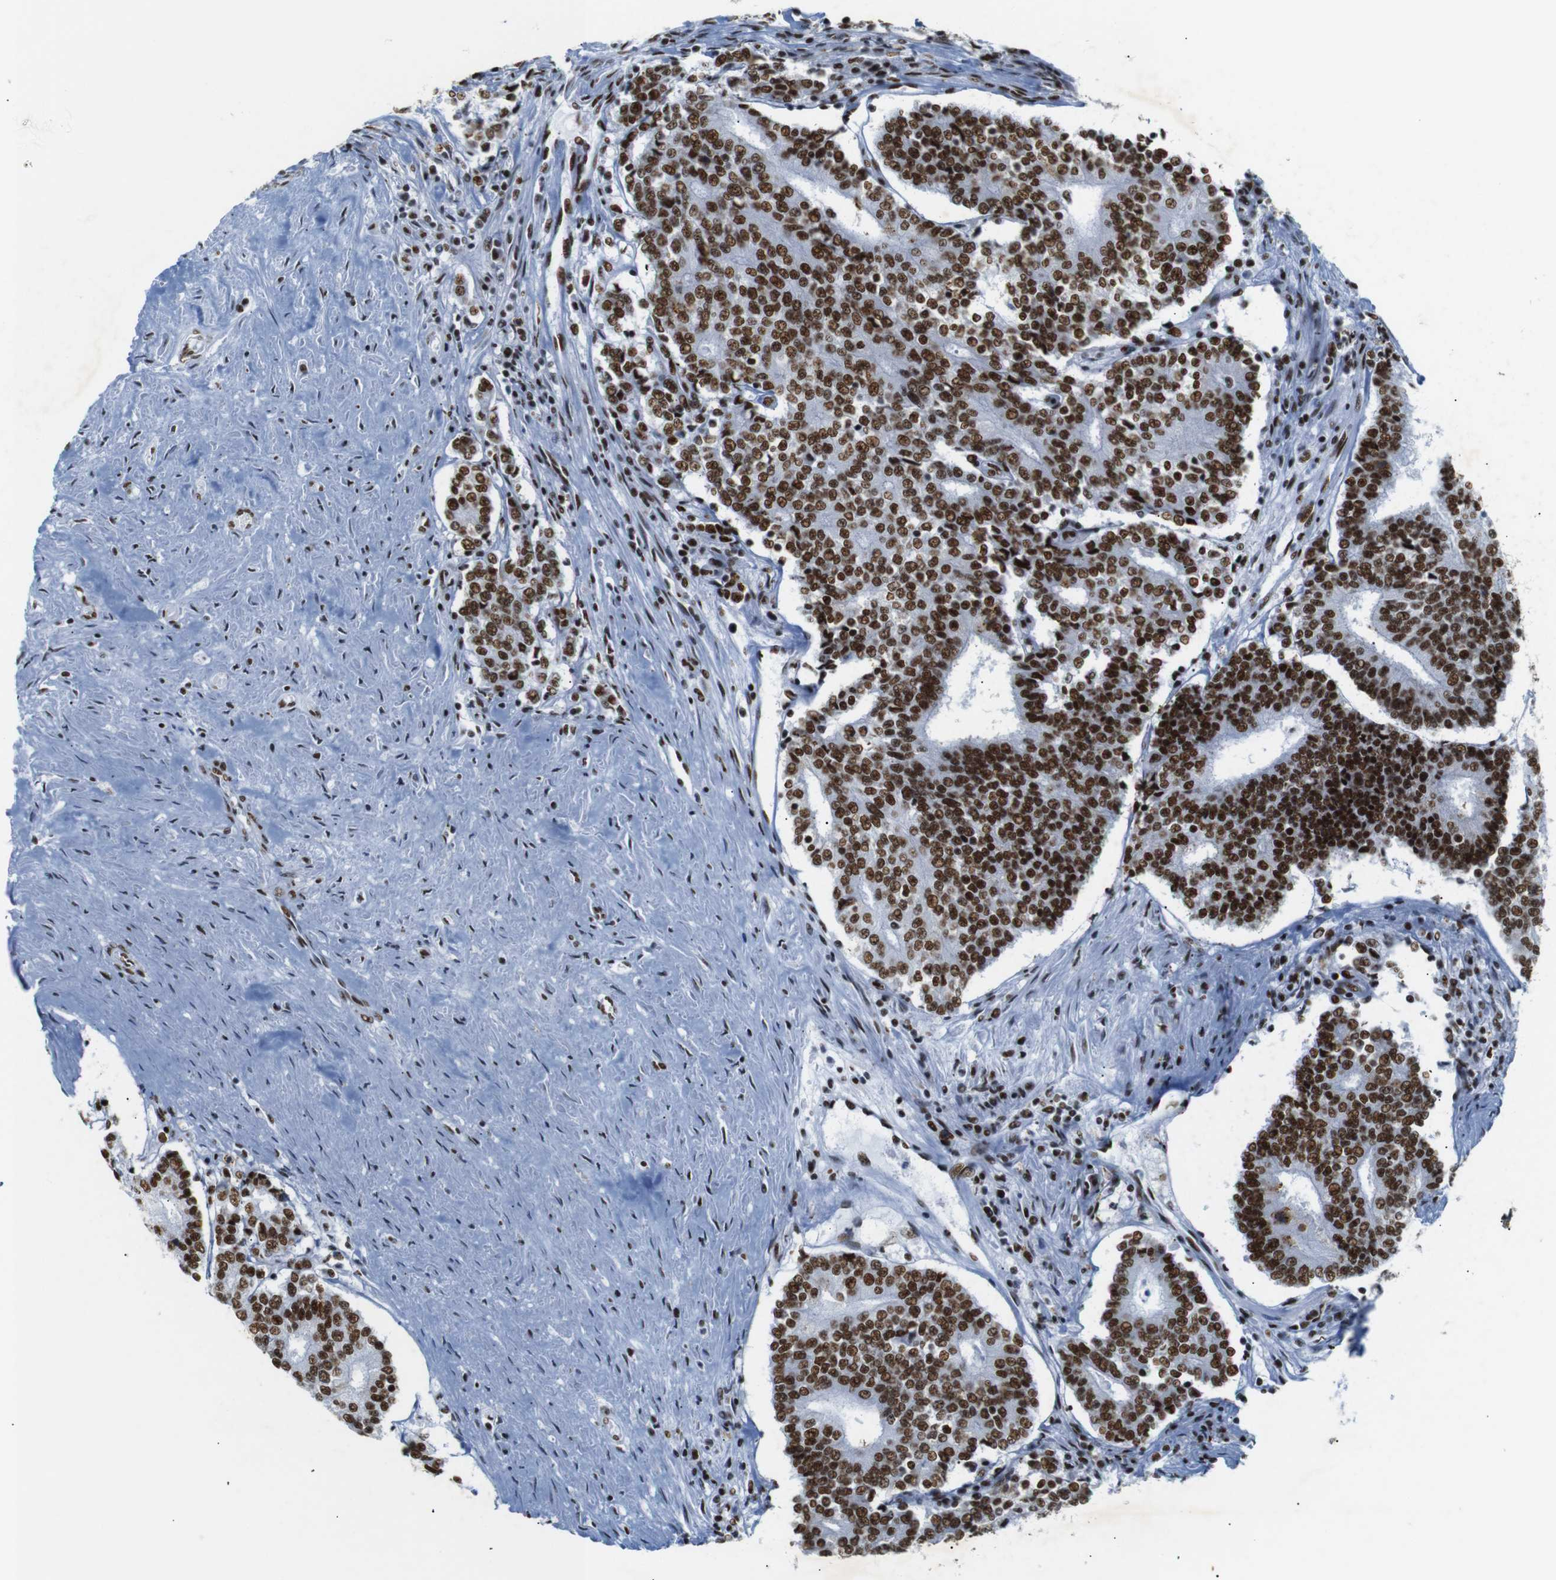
{"staining": {"intensity": "strong", "quantity": ">75%", "location": "nuclear"}, "tissue": "prostate cancer", "cell_type": "Tumor cells", "image_type": "cancer", "snomed": [{"axis": "morphology", "description": "Normal tissue, NOS"}, {"axis": "morphology", "description": "Adenocarcinoma, High grade"}, {"axis": "topography", "description": "Prostate"}, {"axis": "topography", "description": "Seminal veicle"}], "caption": "Protein staining reveals strong nuclear expression in about >75% of tumor cells in prostate high-grade adenocarcinoma.", "gene": "TRA2B", "patient": {"sex": "male", "age": 55}}